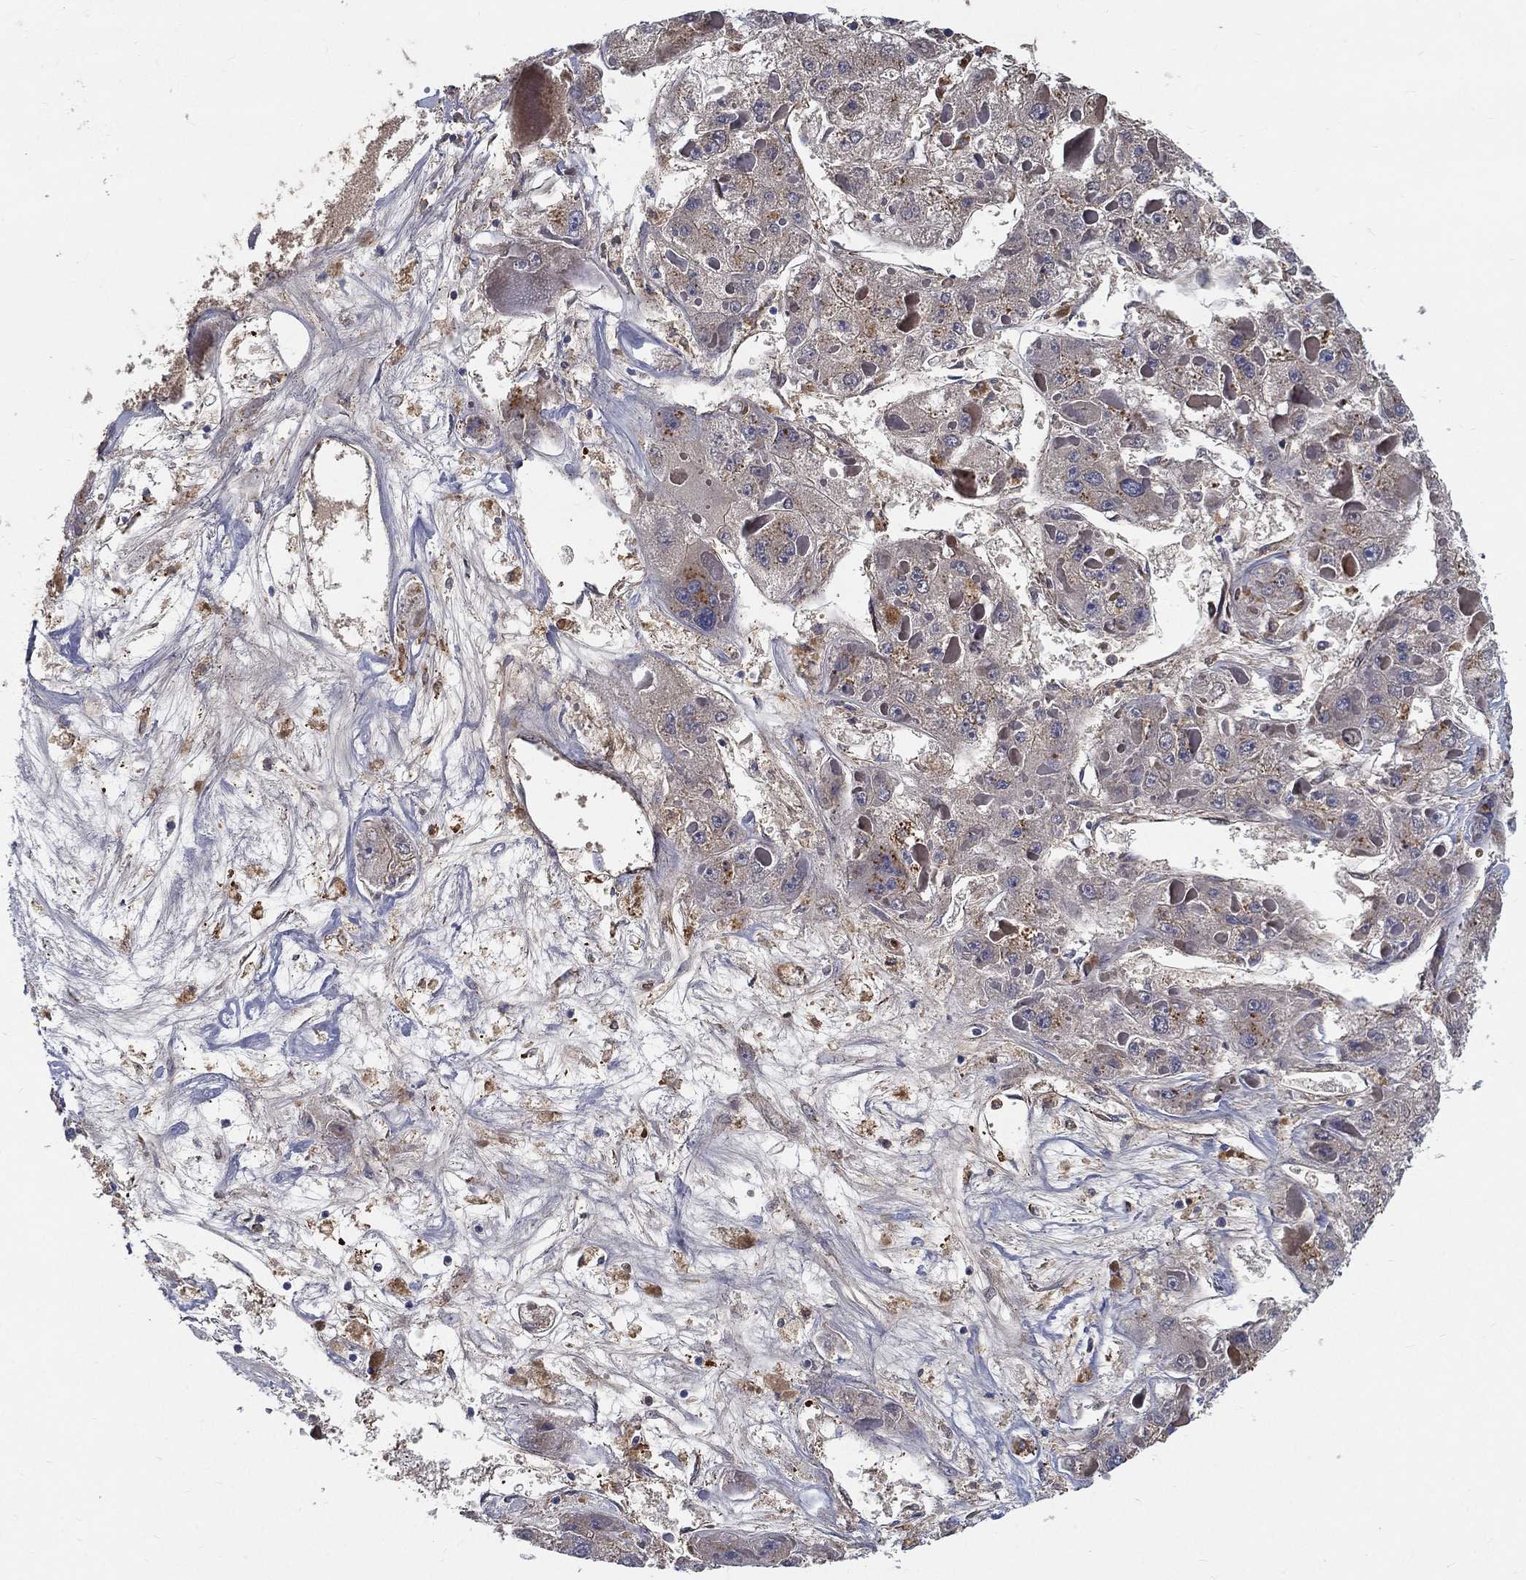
{"staining": {"intensity": "moderate", "quantity": "<25%", "location": "cytoplasmic/membranous"}, "tissue": "liver cancer", "cell_type": "Tumor cells", "image_type": "cancer", "snomed": [{"axis": "morphology", "description": "Carcinoma, Hepatocellular, NOS"}, {"axis": "topography", "description": "Liver"}], "caption": "Immunohistochemical staining of human liver cancer displays low levels of moderate cytoplasmic/membranous staining in approximately <25% of tumor cells.", "gene": "IFNB1", "patient": {"sex": "female", "age": 73}}